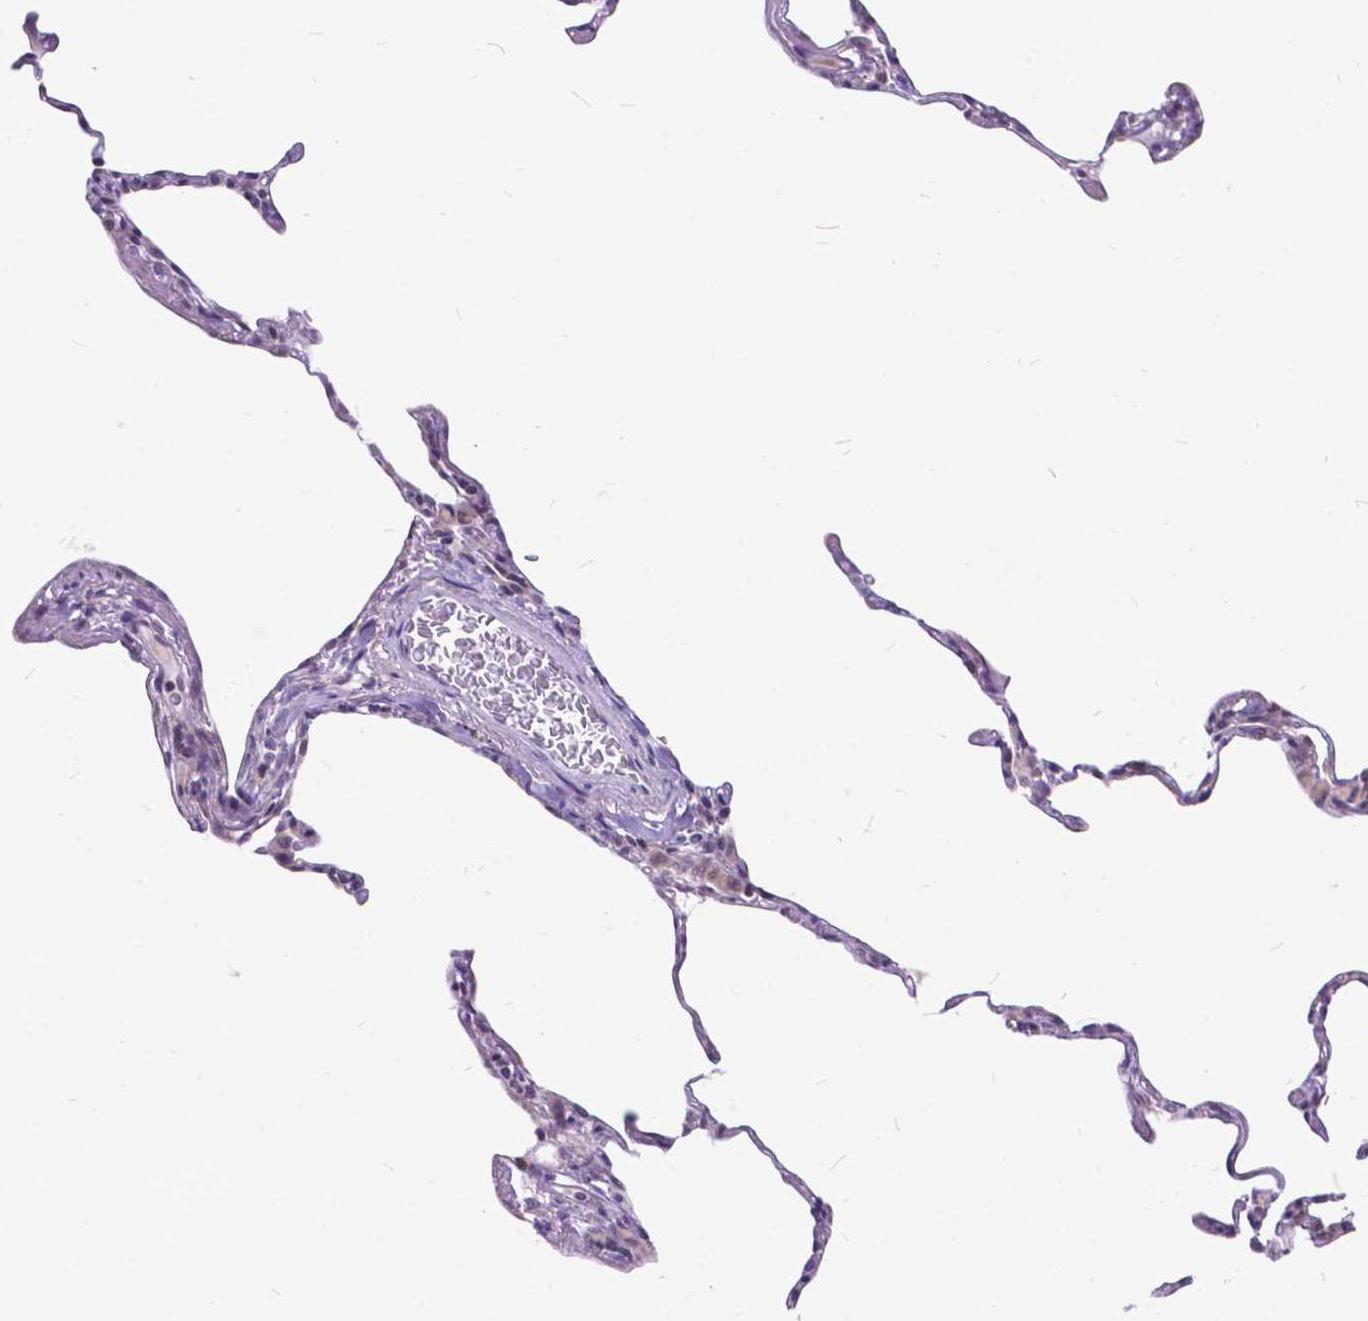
{"staining": {"intensity": "weak", "quantity": "25%-75%", "location": "nuclear"}, "tissue": "lung", "cell_type": "Alveolar cells", "image_type": "normal", "snomed": [{"axis": "morphology", "description": "Normal tissue, NOS"}, {"axis": "topography", "description": "Lung"}], "caption": "IHC staining of normal lung, which demonstrates low levels of weak nuclear staining in about 25%-75% of alveolar cells indicating weak nuclear protein expression. The staining was performed using DAB (brown) for protein detection and nuclei were counterstained in hematoxylin (blue).", "gene": "FAM124B", "patient": {"sex": "female", "age": 57}}